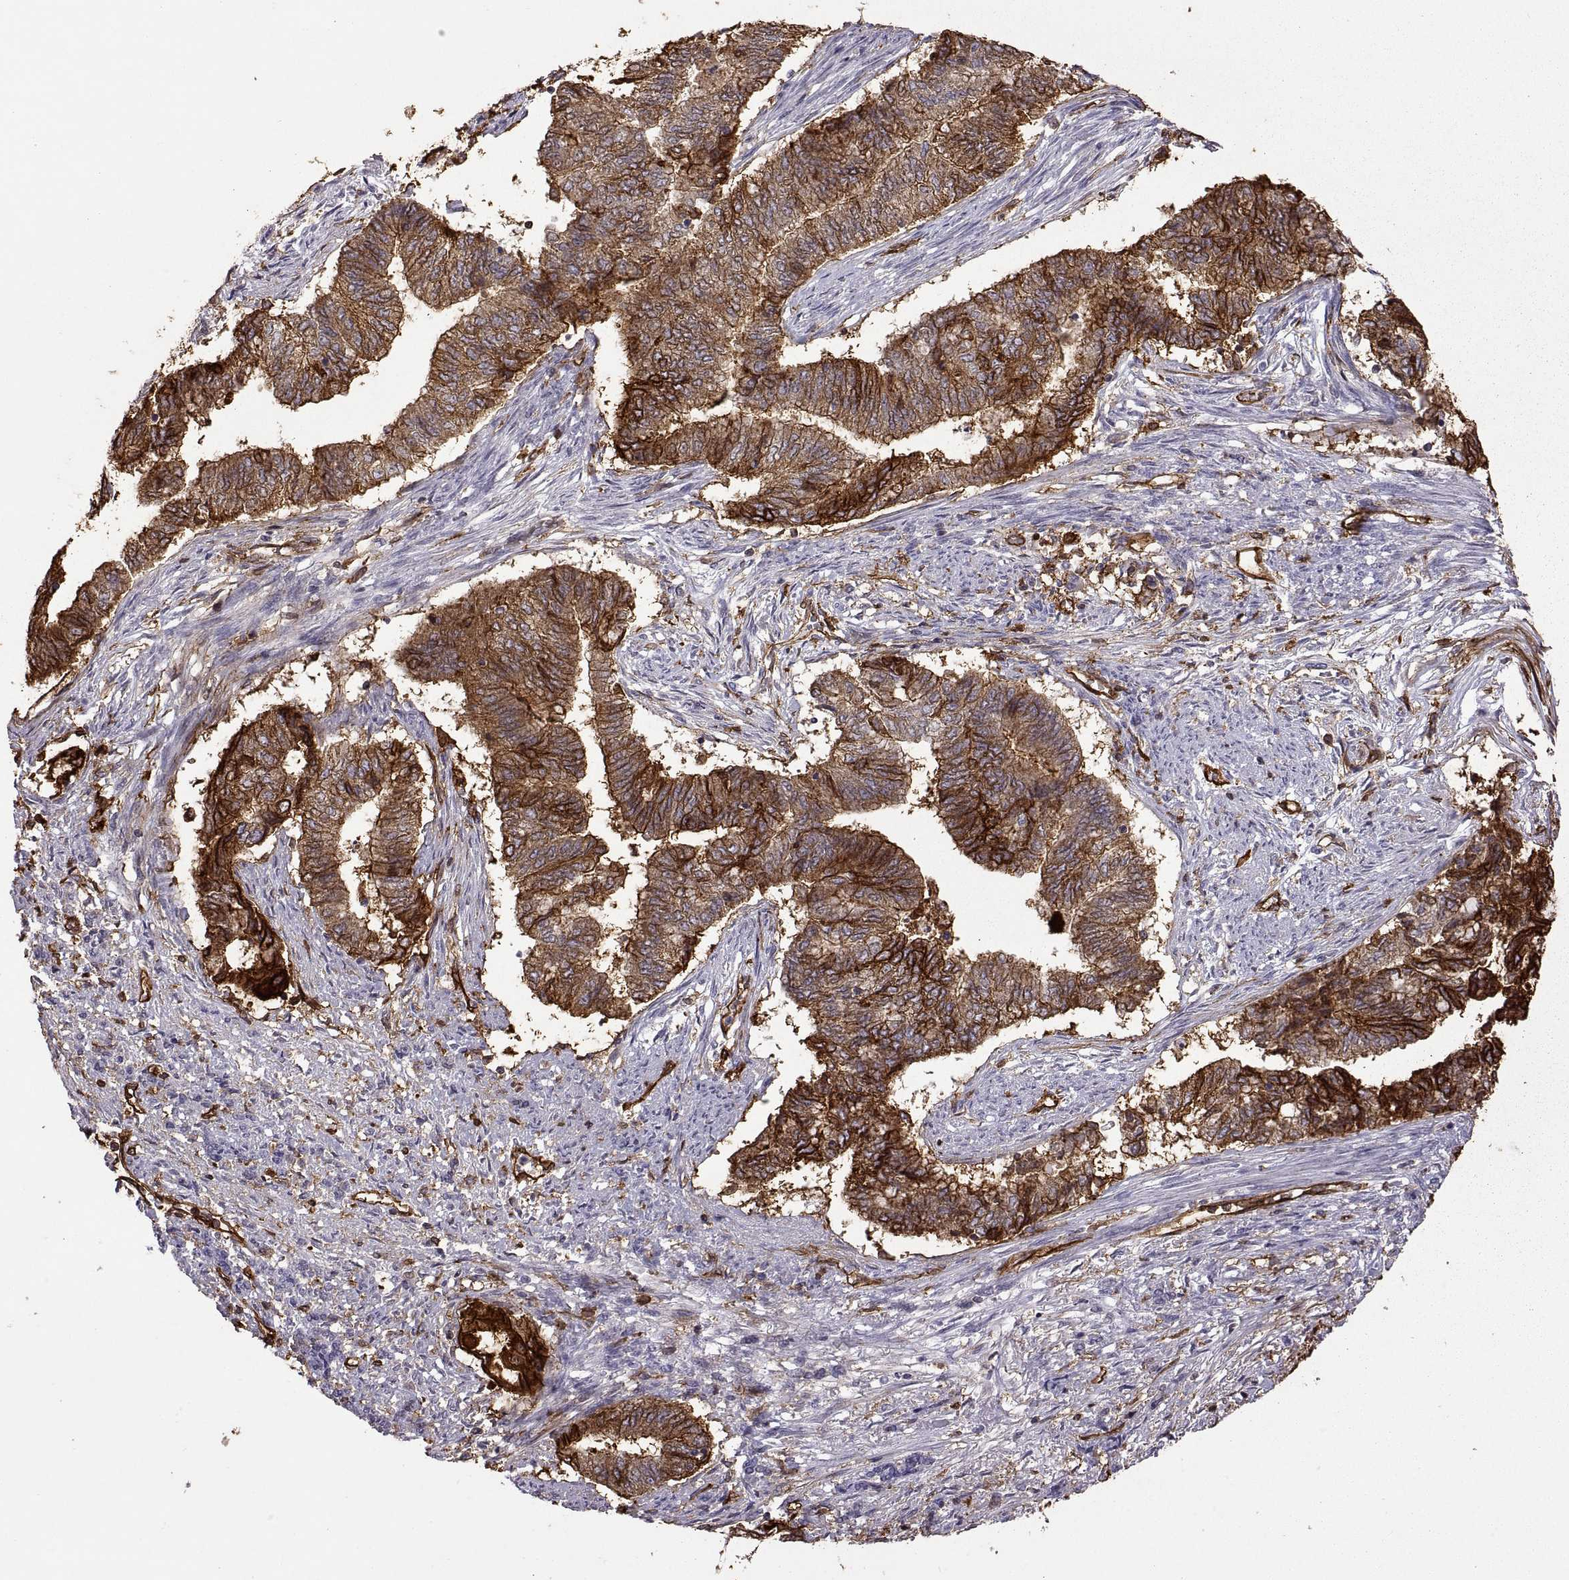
{"staining": {"intensity": "strong", "quantity": ">75%", "location": "cytoplasmic/membranous"}, "tissue": "endometrial cancer", "cell_type": "Tumor cells", "image_type": "cancer", "snomed": [{"axis": "morphology", "description": "Adenocarcinoma, NOS"}, {"axis": "topography", "description": "Endometrium"}], "caption": "Endometrial adenocarcinoma was stained to show a protein in brown. There is high levels of strong cytoplasmic/membranous expression in about >75% of tumor cells.", "gene": "S100A10", "patient": {"sex": "female", "age": 65}}